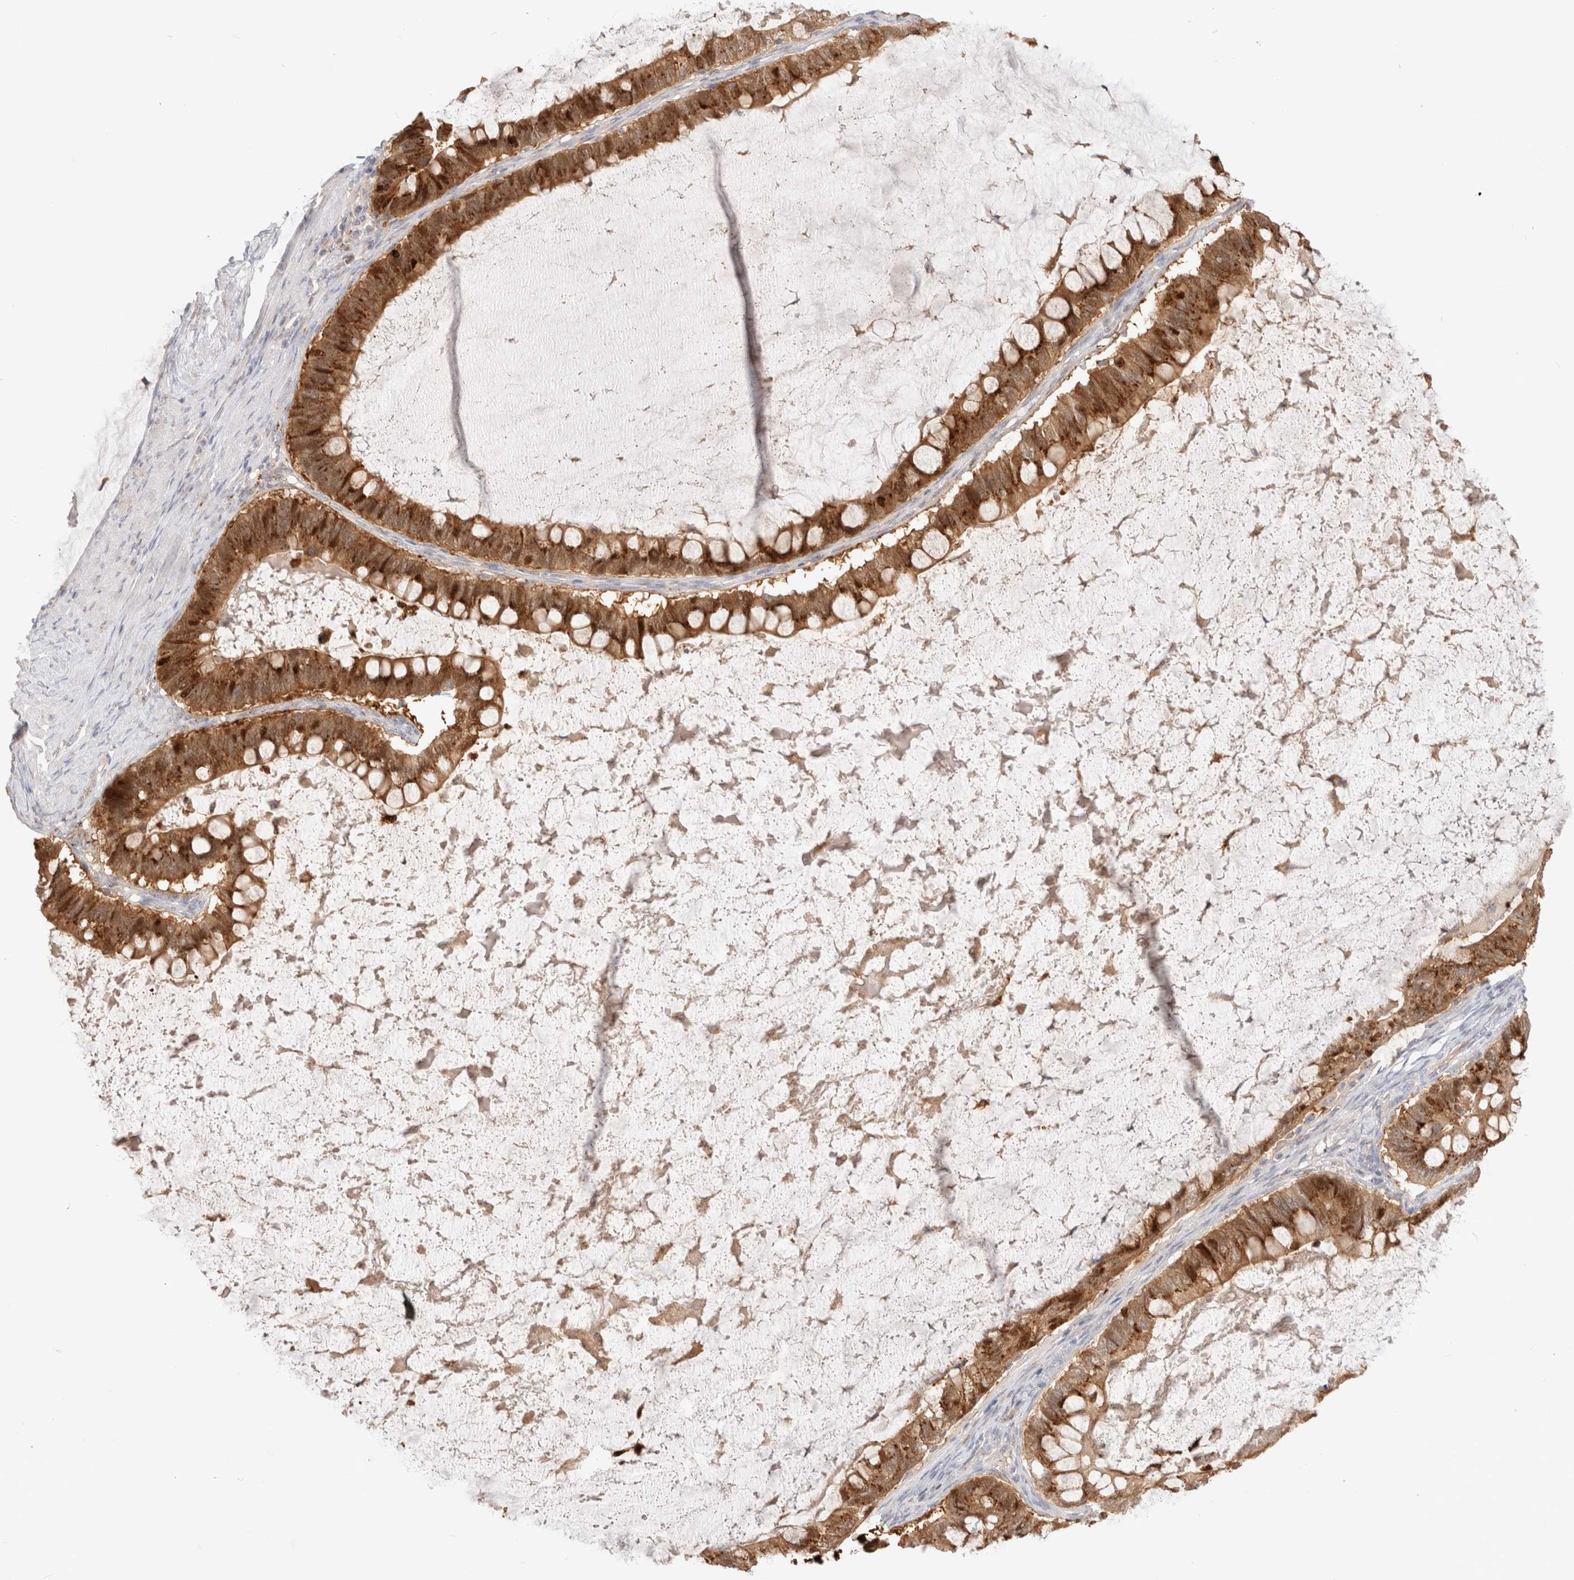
{"staining": {"intensity": "moderate", "quantity": ">75%", "location": "cytoplasmic/membranous,nuclear"}, "tissue": "ovarian cancer", "cell_type": "Tumor cells", "image_type": "cancer", "snomed": [{"axis": "morphology", "description": "Cystadenocarcinoma, mucinous, NOS"}, {"axis": "topography", "description": "Ovary"}], "caption": "Immunohistochemistry (IHC) staining of ovarian mucinous cystadenocarcinoma, which reveals medium levels of moderate cytoplasmic/membranous and nuclear positivity in about >75% of tumor cells indicating moderate cytoplasmic/membranous and nuclear protein positivity. The staining was performed using DAB (brown) for protein detection and nuclei were counterstained in hematoxylin (blue).", "gene": "EFCAB13", "patient": {"sex": "female", "age": 61}}